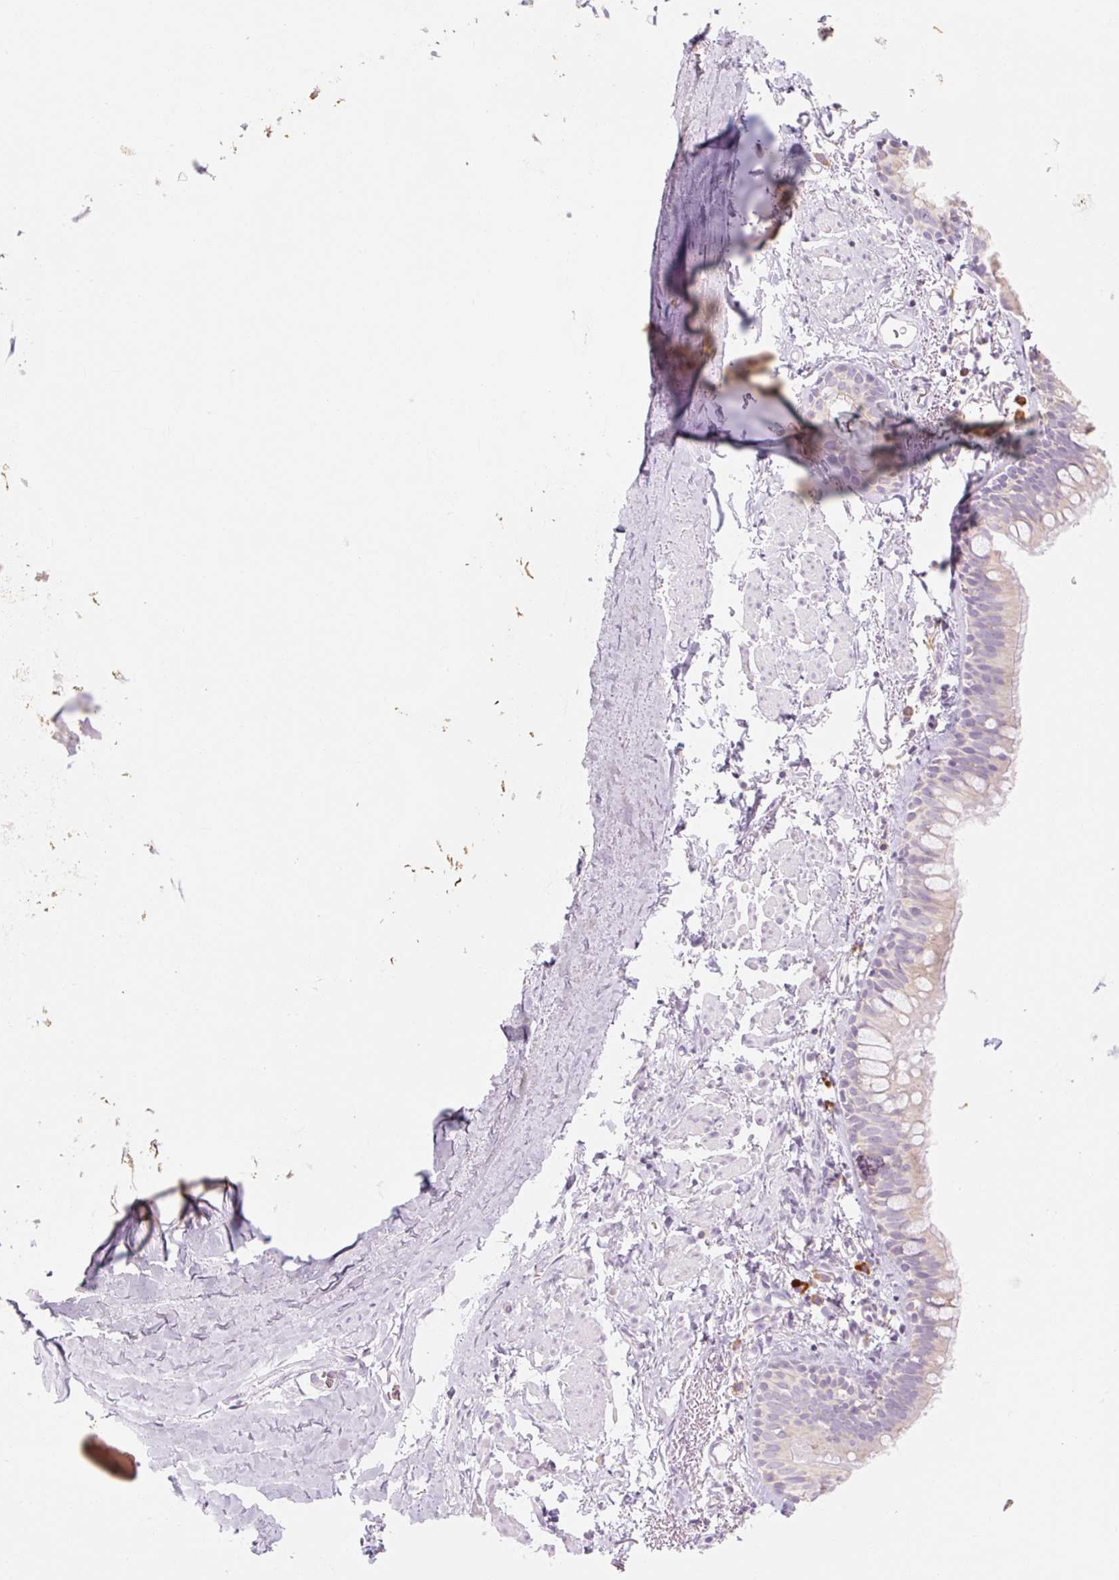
{"staining": {"intensity": "weak", "quantity": "25%-75%", "location": "cytoplasmic/membranous"}, "tissue": "bronchus", "cell_type": "Respiratory epithelial cells", "image_type": "normal", "snomed": [{"axis": "morphology", "description": "Normal tissue, NOS"}, {"axis": "topography", "description": "Bronchus"}], "caption": "An immunohistochemistry (IHC) micrograph of normal tissue is shown. Protein staining in brown highlights weak cytoplasmic/membranous positivity in bronchus within respiratory epithelial cells. The protein of interest is shown in brown color, while the nuclei are stained blue.", "gene": "MYO1D", "patient": {"sex": "male", "age": 67}}